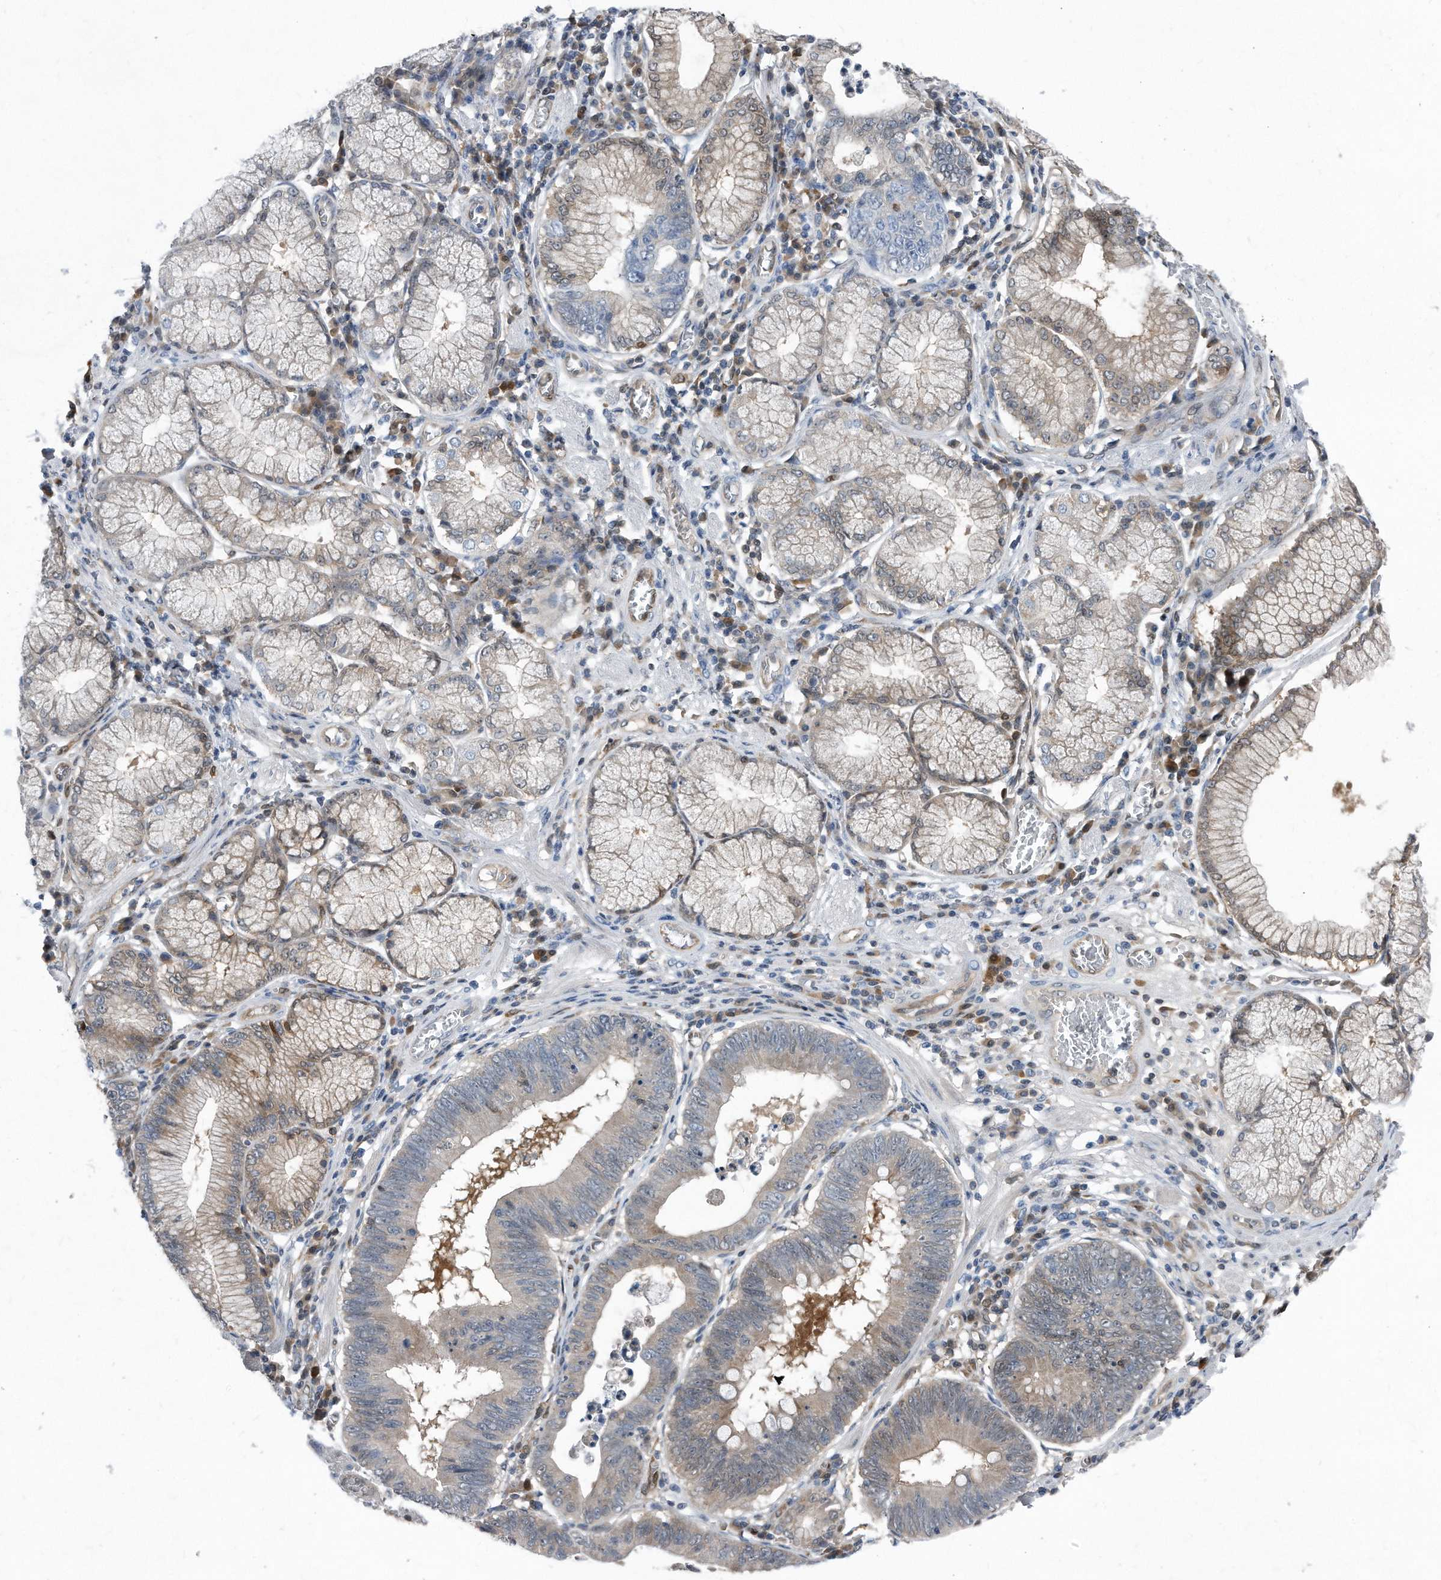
{"staining": {"intensity": "negative", "quantity": "none", "location": "none"}, "tissue": "stomach cancer", "cell_type": "Tumor cells", "image_type": "cancer", "snomed": [{"axis": "morphology", "description": "Adenocarcinoma, NOS"}, {"axis": "topography", "description": "Stomach"}], "caption": "High power microscopy histopathology image of an IHC histopathology image of stomach cancer, revealing no significant positivity in tumor cells.", "gene": "MAP2K6", "patient": {"sex": "male", "age": 59}}